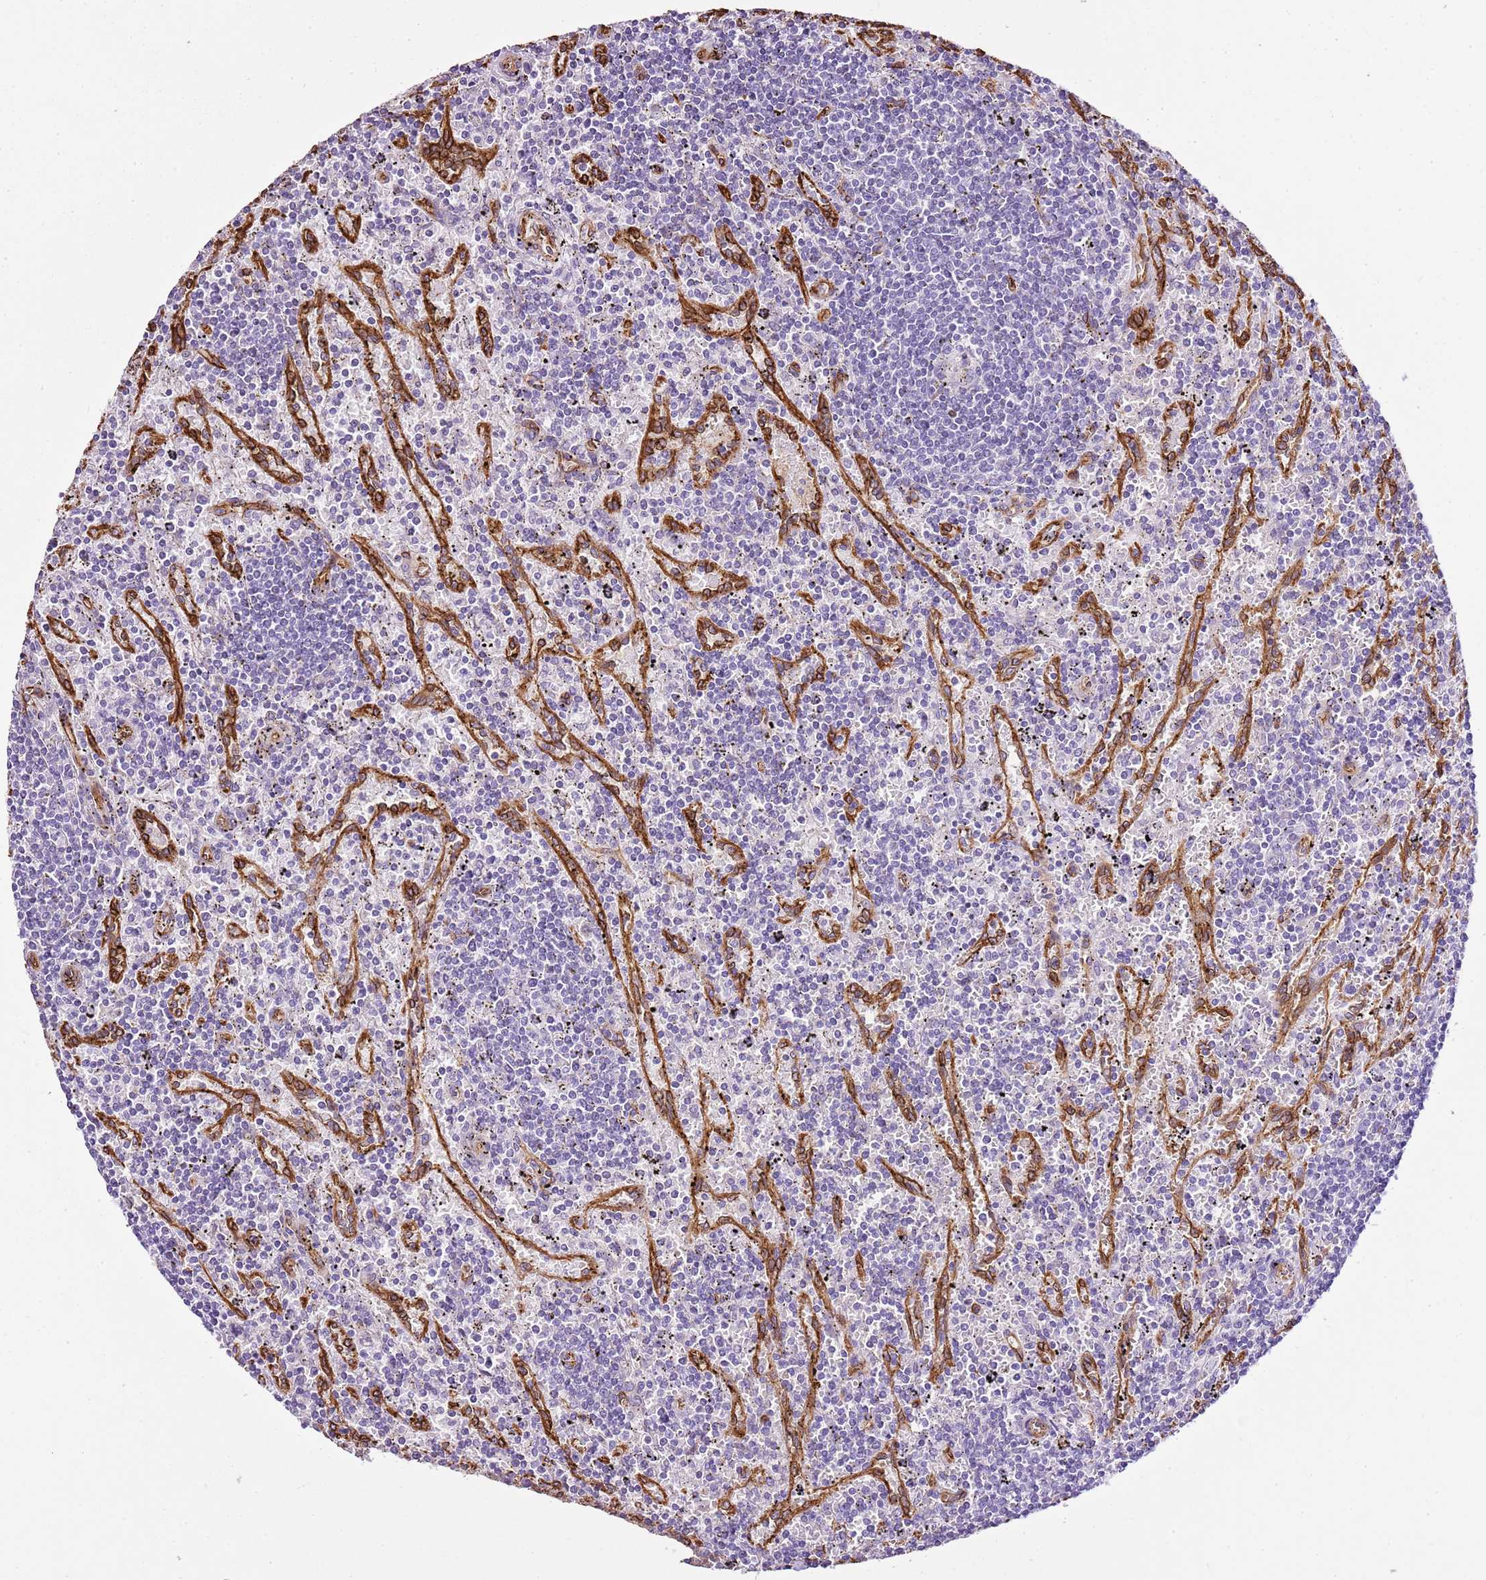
{"staining": {"intensity": "negative", "quantity": "none", "location": "none"}, "tissue": "lymphoma", "cell_type": "Tumor cells", "image_type": "cancer", "snomed": [{"axis": "morphology", "description": "Malignant lymphoma, non-Hodgkin's type, Low grade"}, {"axis": "topography", "description": "Spleen"}], "caption": "A photomicrograph of malignant lymphoma, non-Hodgkin's type (low-grade) stained for a protein reveals no brown staining in tumor cells. (DAB (3,3'-diaminobenzidine) IHC with hematoxylin counter stain).", "gene": "CTDSPL", "patient": {"sex": "male", "age": 76}}